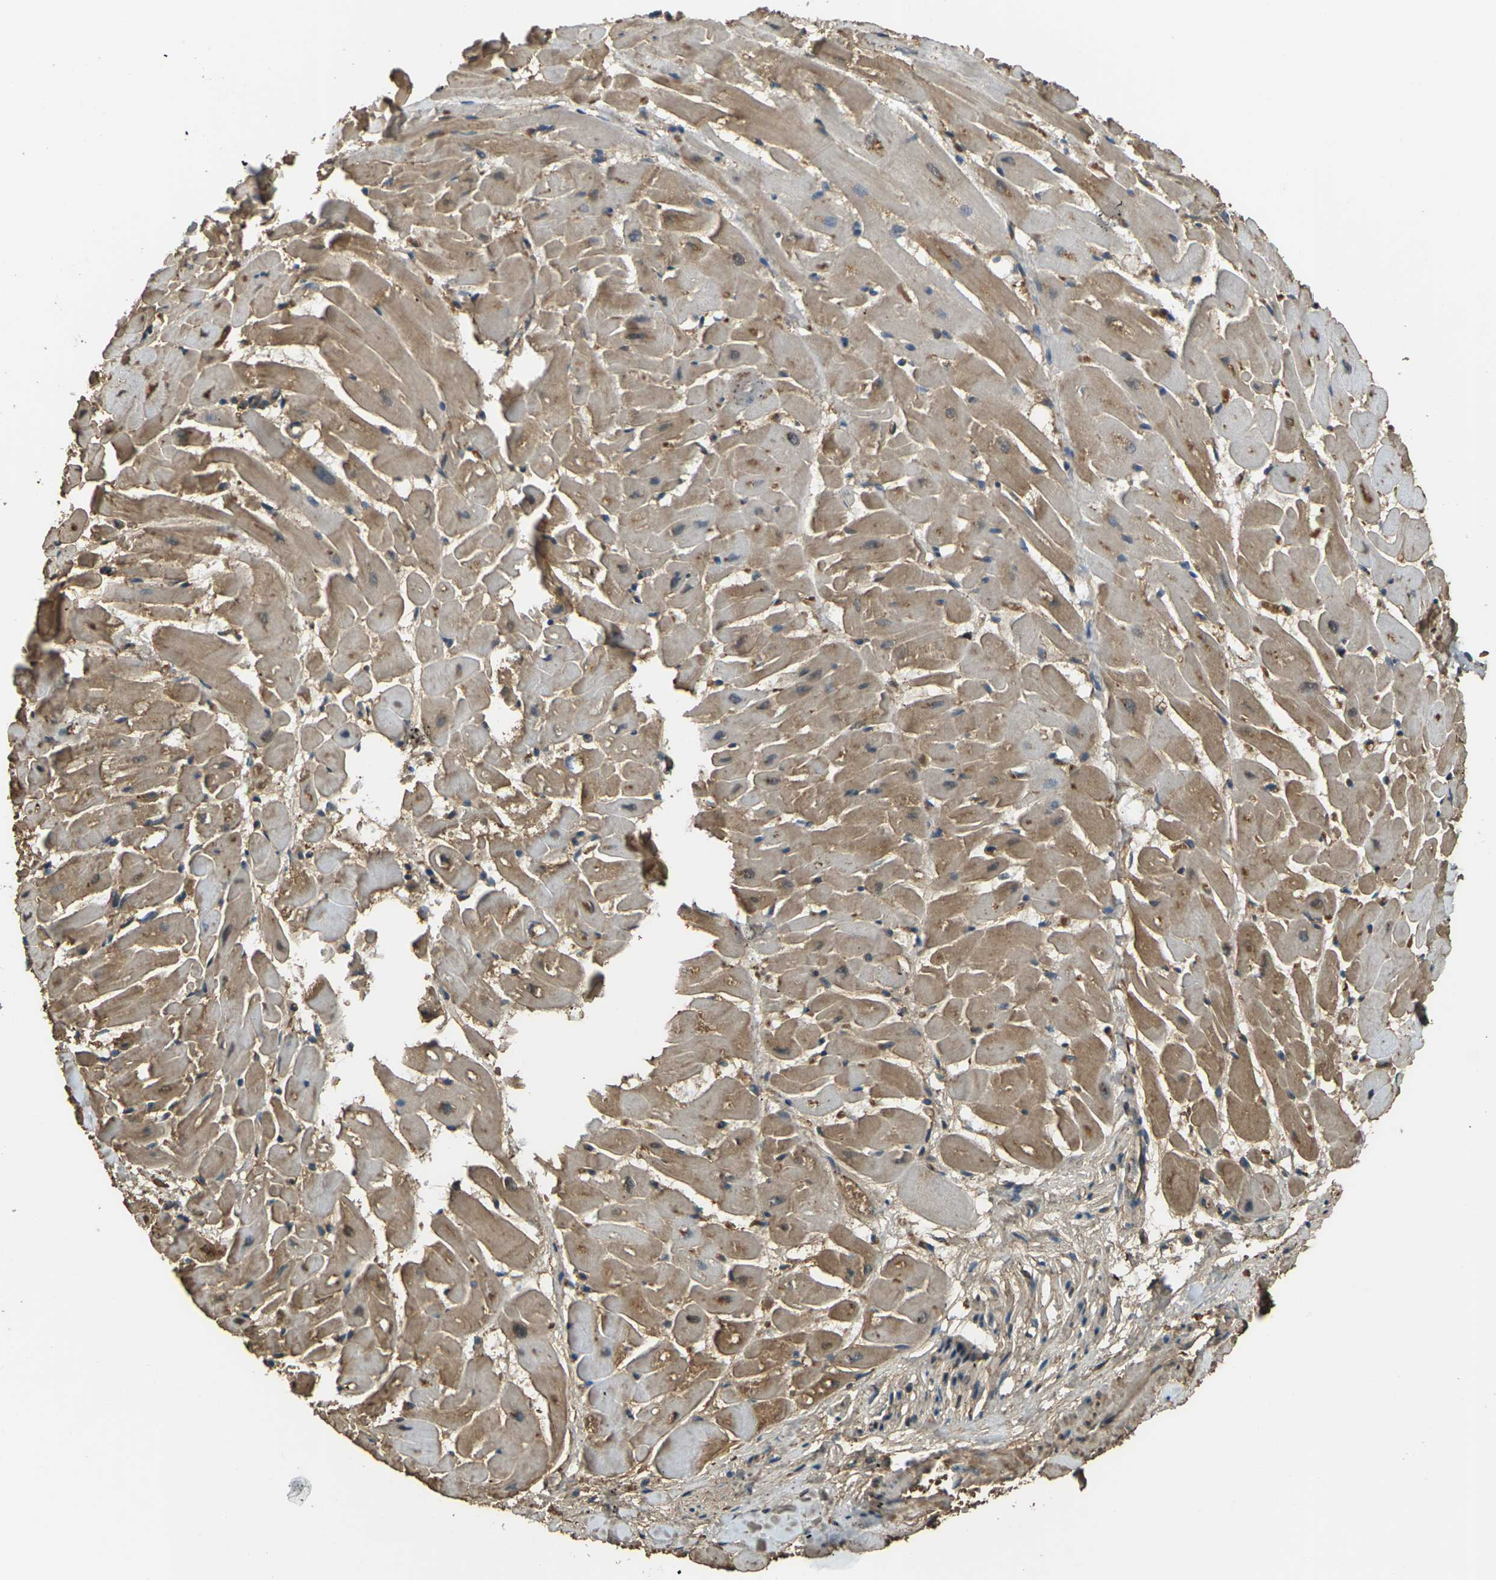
{"staining": {"intensity": "moderate", "quantity": ">75%", "location": "cytoplasmic/membranous"}, "tissue": "heart muscle", "cell_type": "Cardiomyocytes", "image_type": "normal", "snomed": [{"axis": "morphology", "description": "Normal tissue, NOS"}, {"axis": "topography", "description": "Heart"}], "caption": "The photomicrograph exhibits a brown stain indicating the presence of a protein in the cytoplasmic/membranous of cardiomyocytes in heart muscle.", "gene": "CYP1B1", "patient": {"sex": "female", "age": 19}}